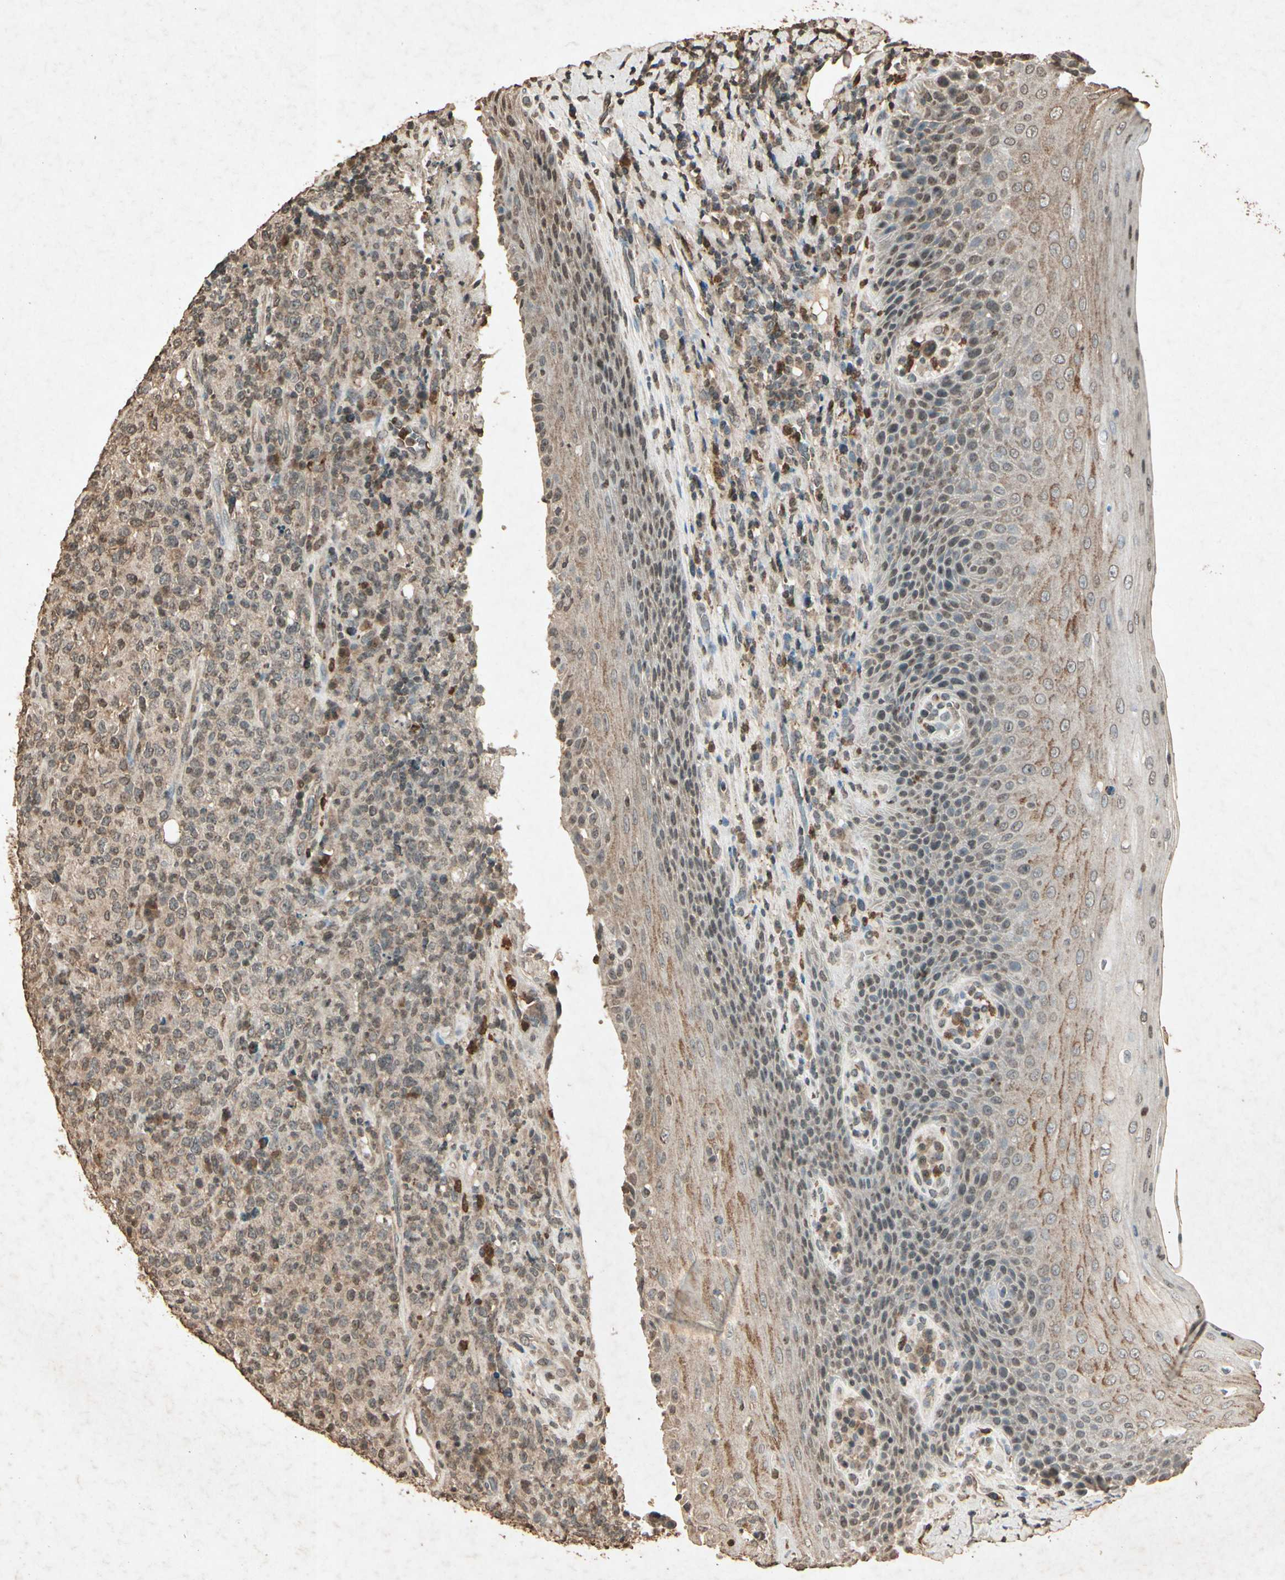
{"staining": {"intensity": "moderate", "quantity": "25%-75%", "location": "cytoplasmic/membranous"}, "tissue": "lymphoma", "cell_type": "Tumor cells", "image_type": "cancer", "snomed": [{"axis": "morphology", "description": "Malignant lymphoma, non-Hodgkin's type, High grade"}, {"axis": "topography", "description": "Tonsil"}], "caption": "The immunohistochemical stain labels moderate cytoplasmic/membranous staining in tumor cells of lymphoma tissue.", "gene": "GC", "patient": {"sex": "female", "age": 36}}